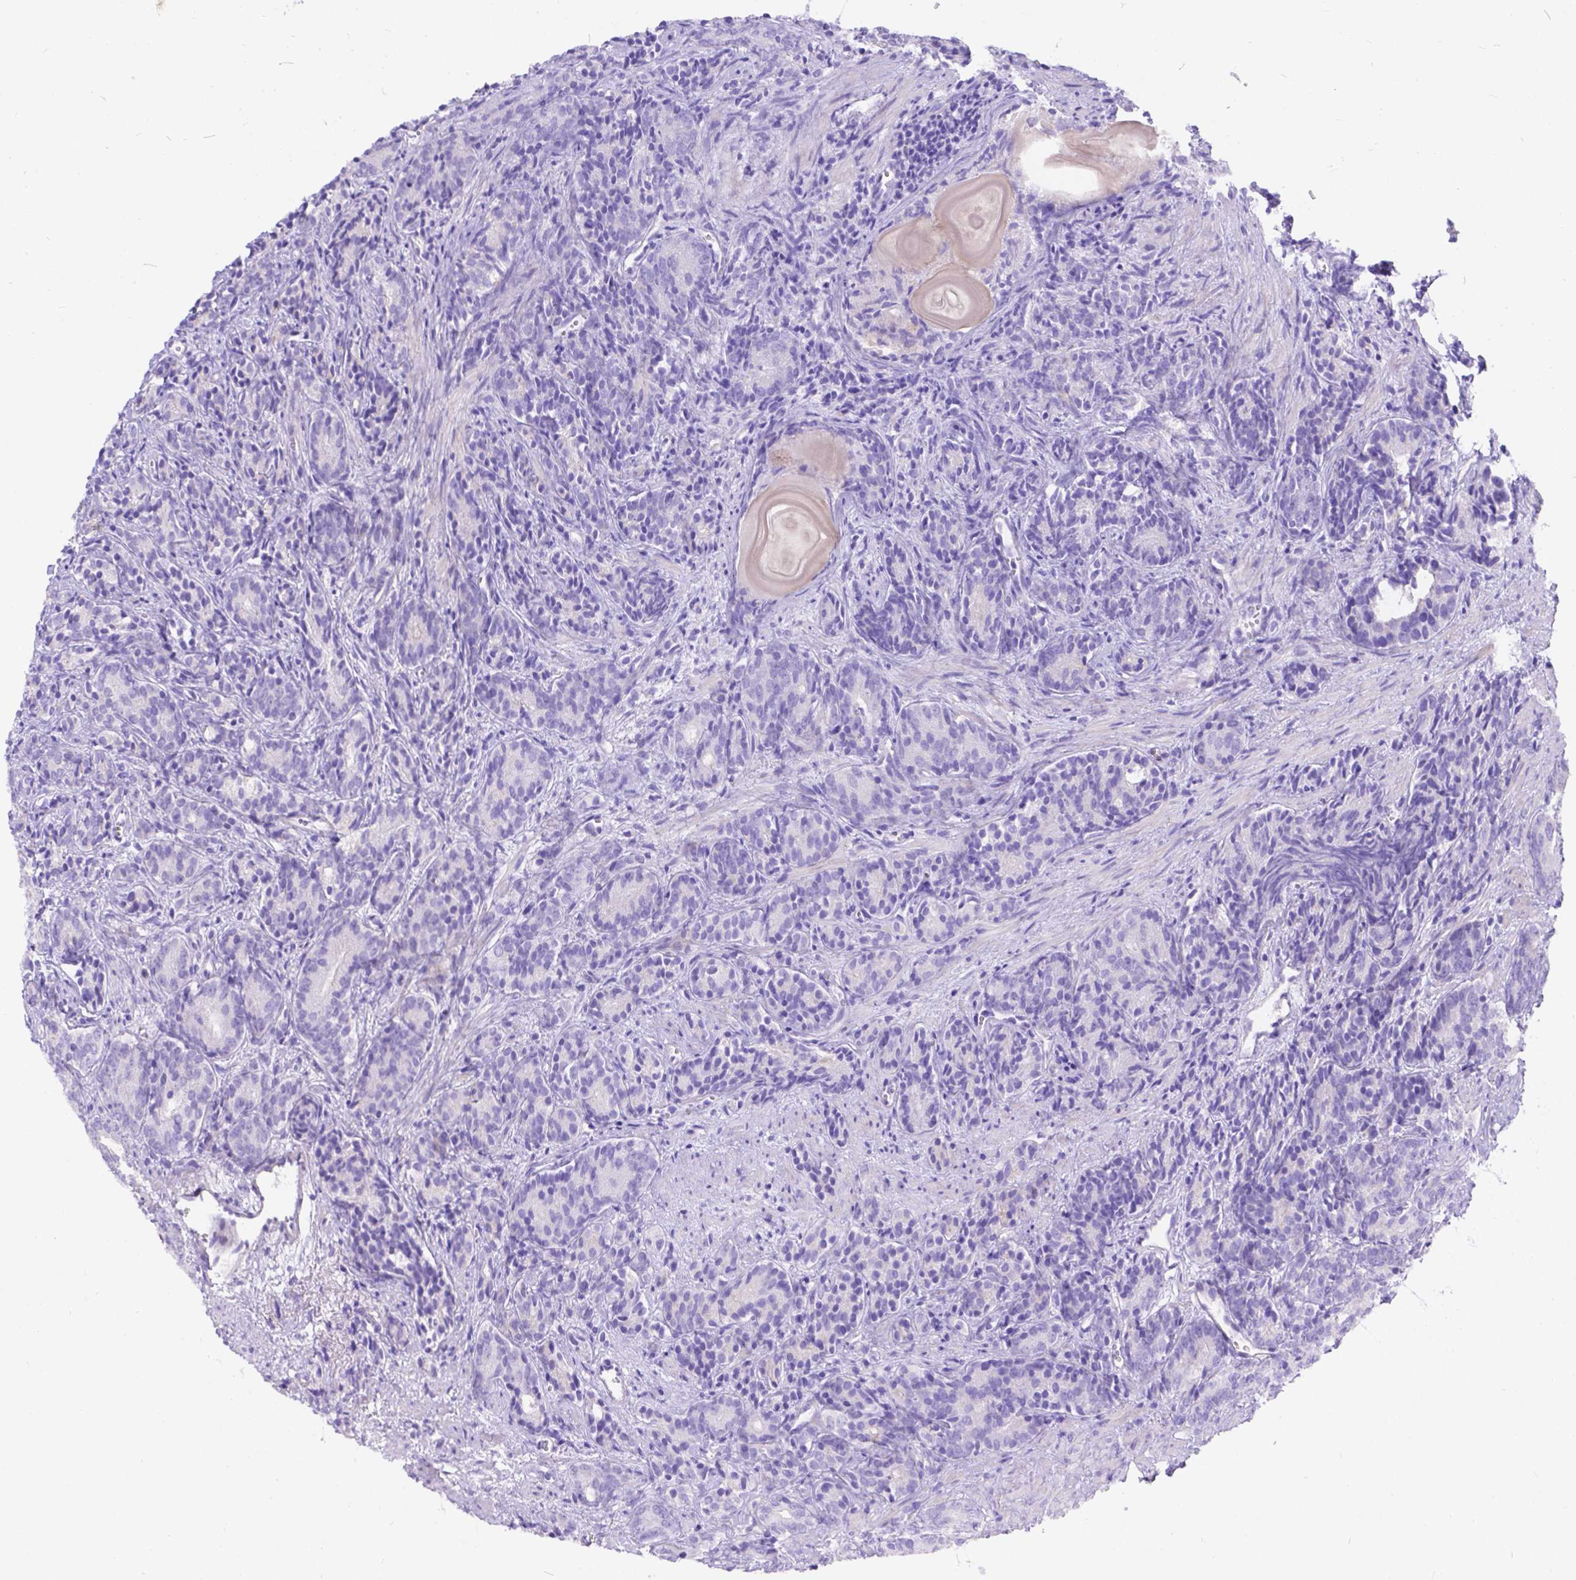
{"staining": {"intensity": "negative", "quantity": "none", "location": "none"}, "tissue": "prostate cancer", "cell_type": "Tumor cells", "image_type": "cancer", "snomed": [{"axis": "morphology", "description": "Adenocarcinoma, High grade"}, {"axis": "topography", "description": "Prostate"}], "caption": "Immunohistochemical staining of human prostate adenocarcinoma (high-grade) shows no significant positivity in tumor cells.", "gene": "KLHL10", "patient": {"sex": "male", "age": 84}}